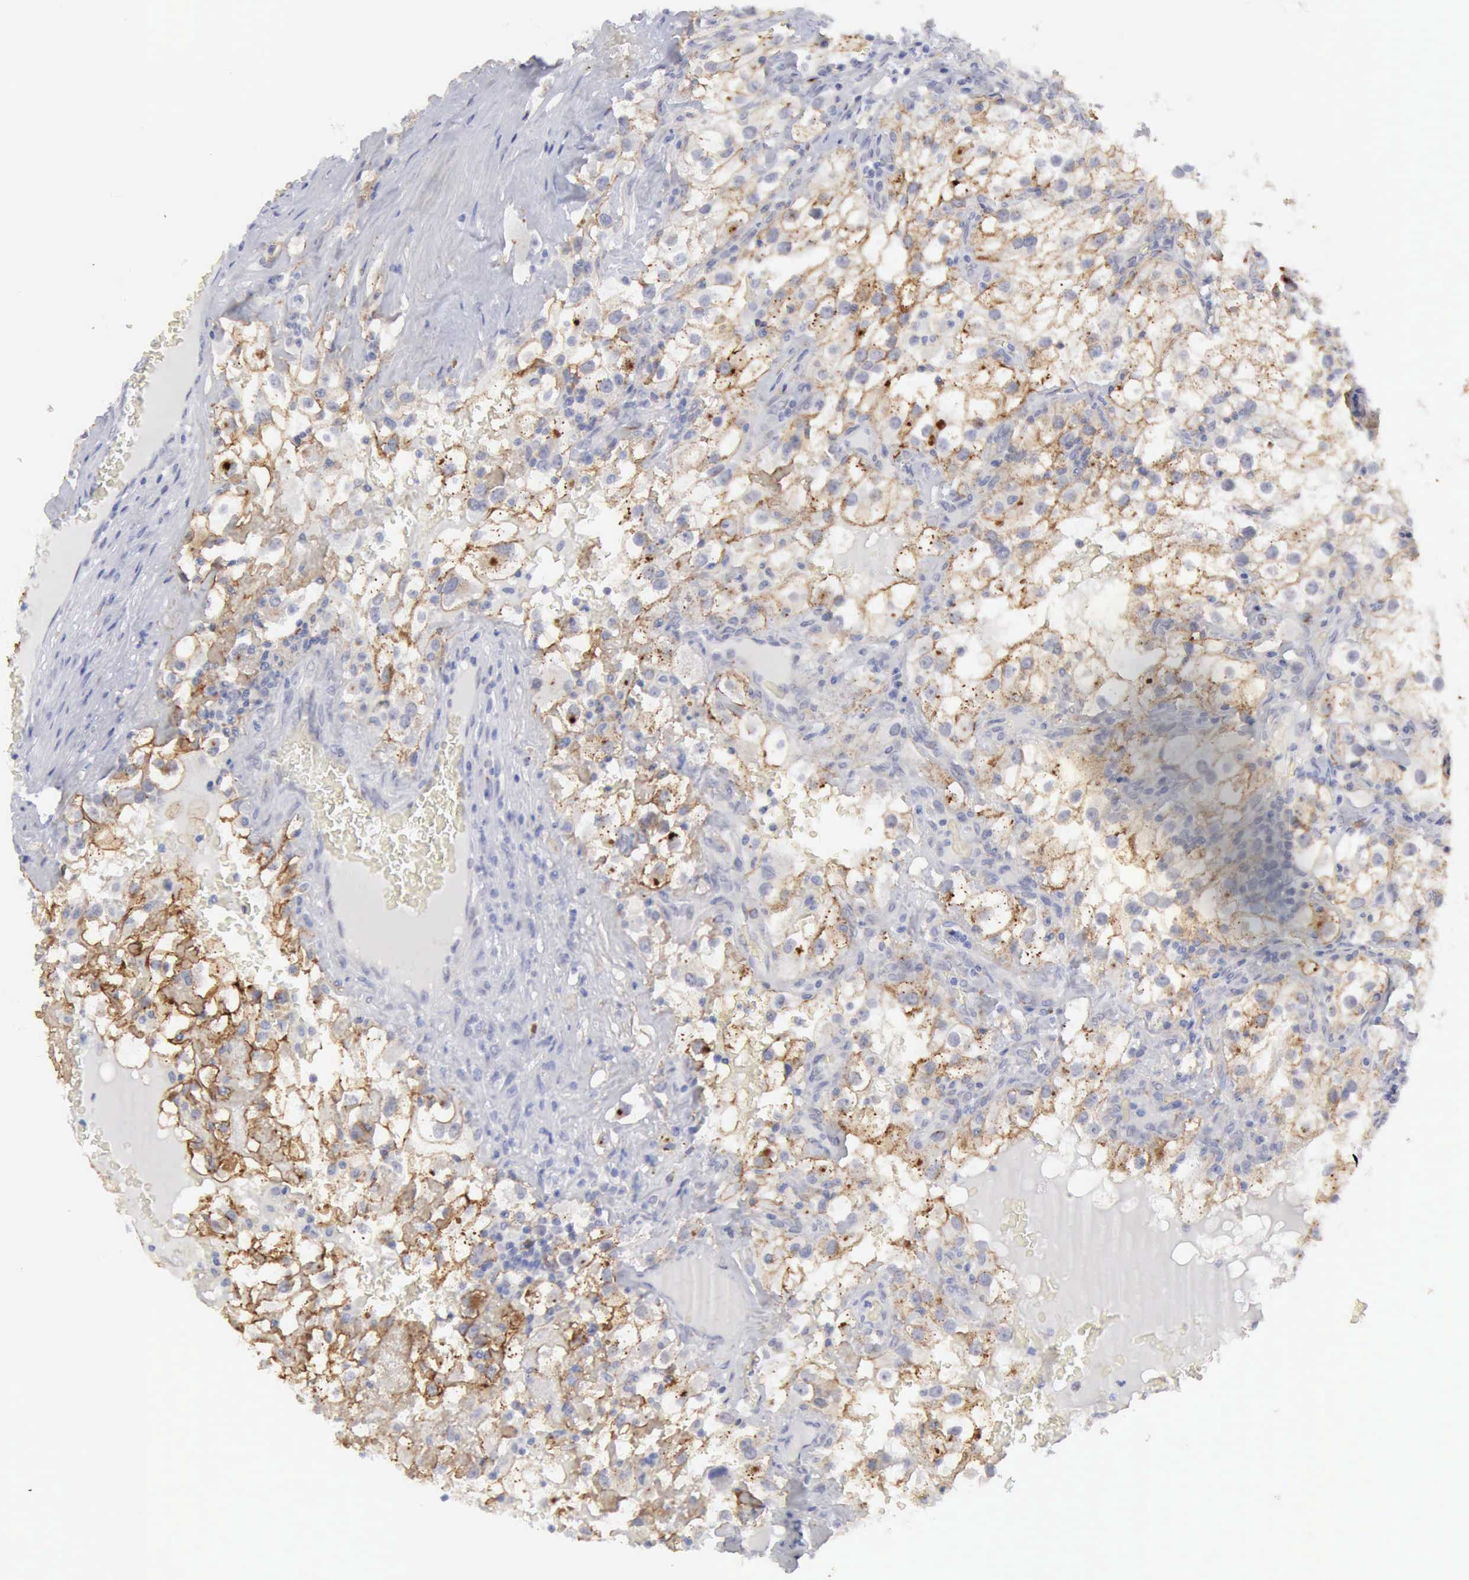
{"staining": {"intensity": "moderate", "quantity": ">75%", "location": "cytoplasmic/membranous"}, "tissue": "renal cancer", "cell_type": "Tumor cells", "image_type": "cancer", "snomed": [{"axis": "morphology", "description": "Adenocarcinoma, NOS"}, {"axis": "topography", "description": "Kidney"}], "caption": "IHC image of neoplastic tissue: renal adenocarcinoma stained using immunohistochemistry (IHC) reveals medium levels of moderate protein expression localized specifically in the cytoplasmic/membranous of tumor cells, appearing as a cytoplasmic/membranous brown color.", "gene": "TFRC", "patient": {"sex": "female", "age": 52}}